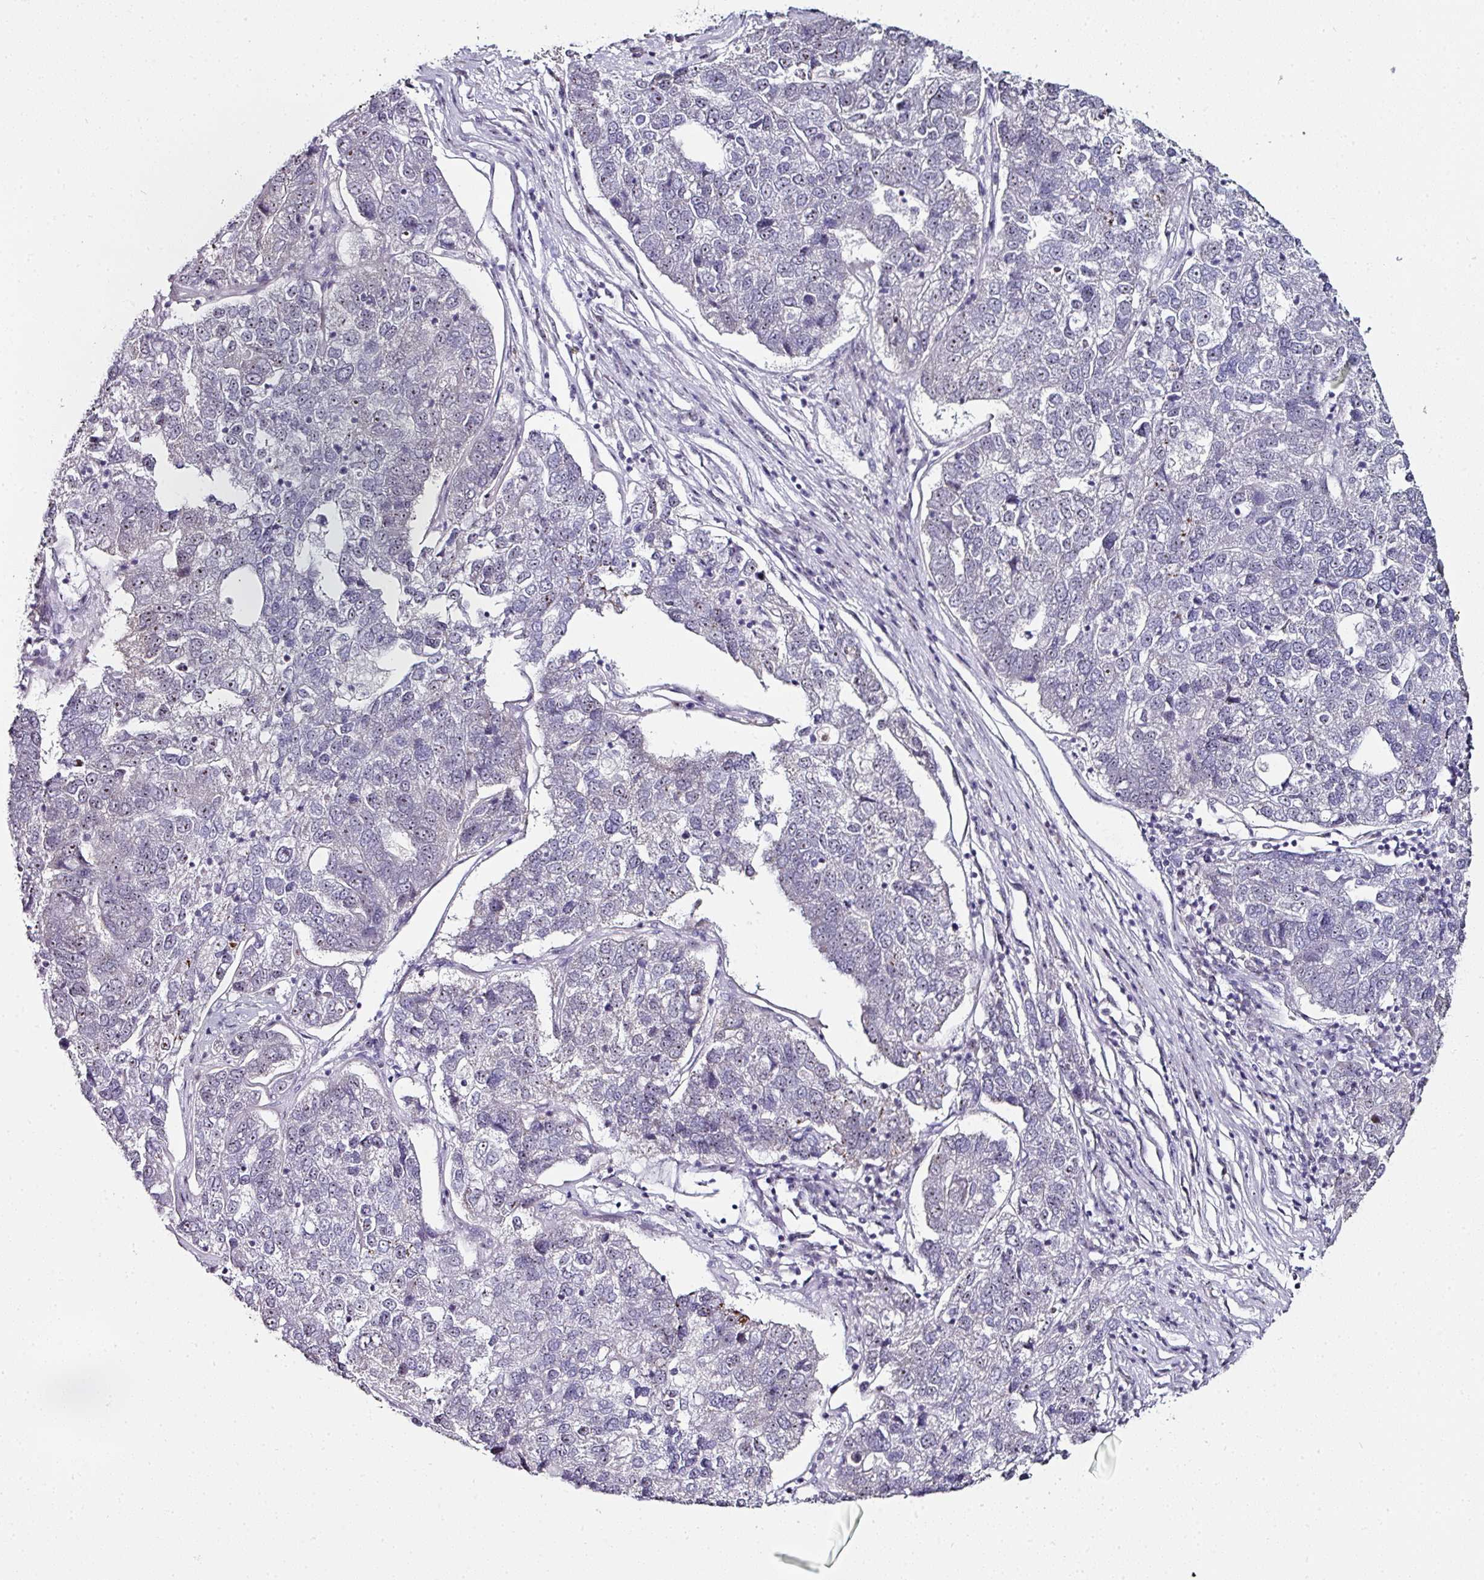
{"staining": {"intensity": "negative", "quantity": "none", "location": "none"}, "tissue": "pancreatic cancer", "cell_type": "Tumor cells", "image_type": "cancer", "snomed": [{"axis": "morphology", "description": "Adenocarcinoma, NOS"}, {"axis": "topography", "description": "Pancreas"}], "caption": "DAB immunohistochemical staining of adenocarcinoma (pancreatic) demonstrates no significant positivity in tumor cells.", "gene": "NACC2", "patient": {"sex": "female", "age": 61}}